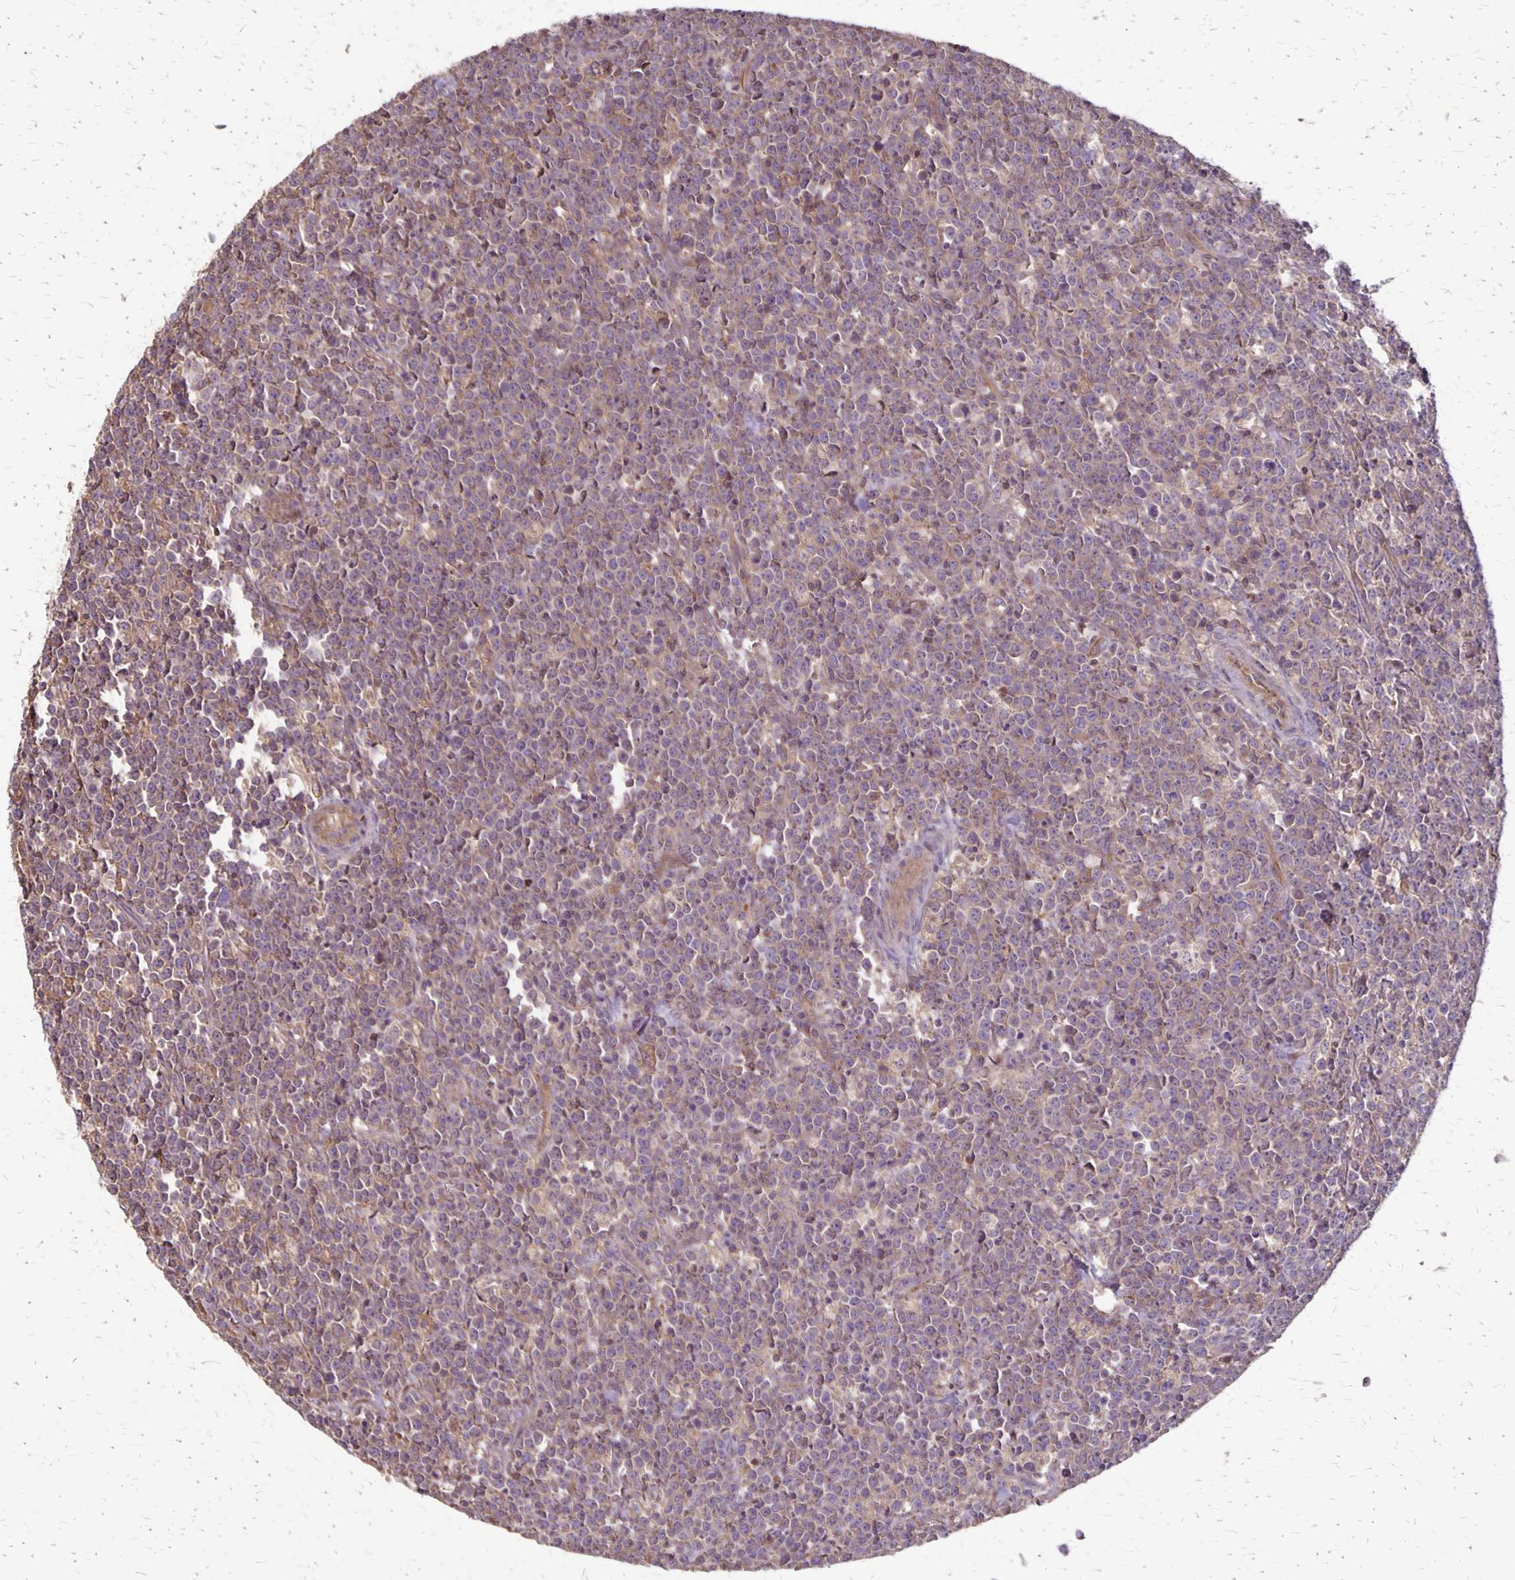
{"staining": {"intensity": "weak", "quantity": "25%-75%", "location": "cytoplasmic/membranous"}, "tissue": "lymphoma", "cell_type": "Tumor cells", "image_type": "cancer", "snomed": [{"axis": "morphology", "description": "Malignant lymphoma, non-Hodgkin's type, High grade"}, {"axis": "topography", "description": "Small intestine"}], "caption": "Human lymphoma stained with a protein marker demonstrates weak staining in tumor cells.", "gene": "PROM2", "patient": {"sex": "female", "age": 56}}